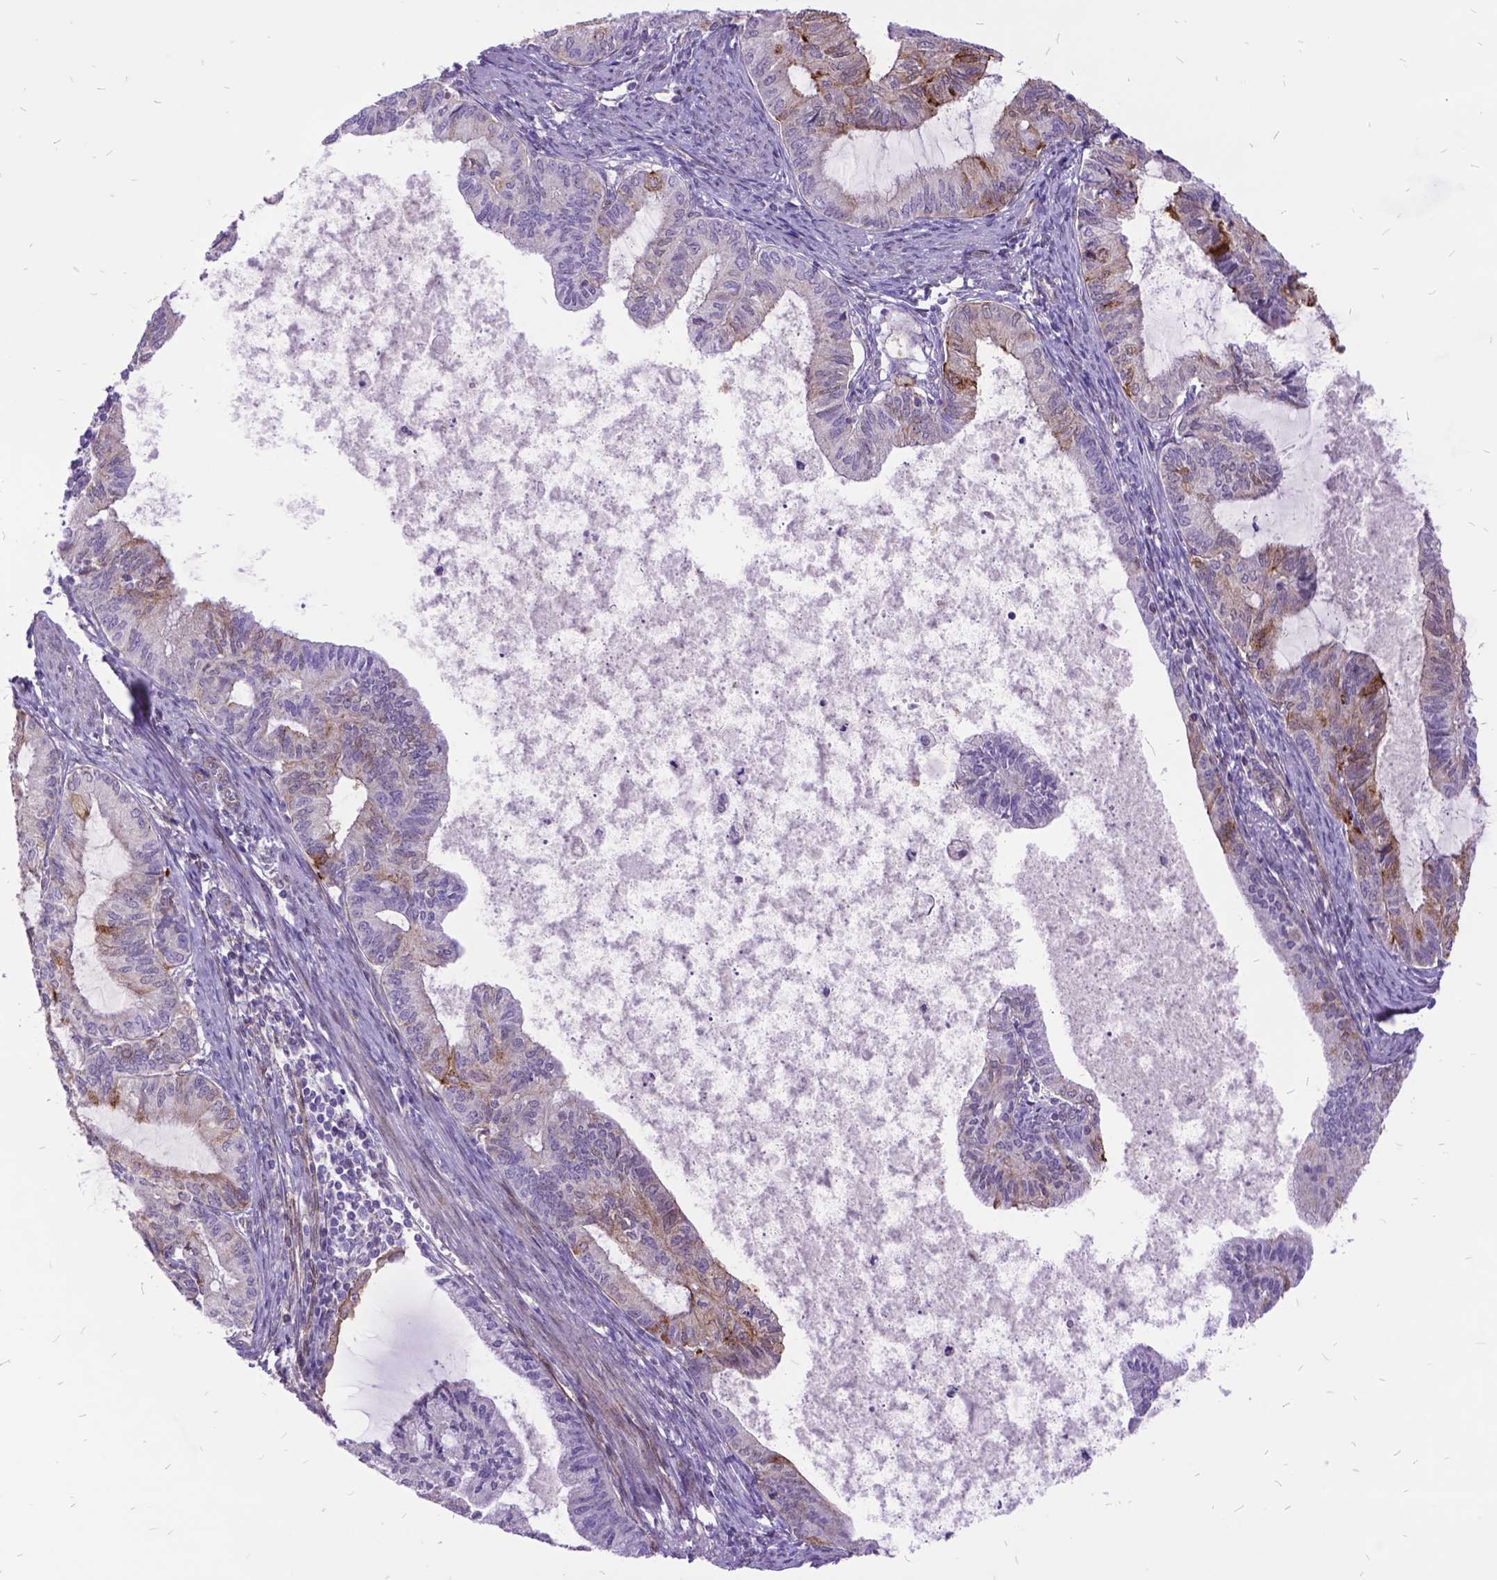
{"staining": {"intensity": "weak", "quantity": "<25%", "location": "cytoplasmic/membranous"}, "tissue": "endometrial cancer", "cell_type": "Tumor cells", "image_type": "cancer", "snomed": [{"axis": "morphology", "description": "Adenocarcinoma, NOS"}, {"axis": "topography", "description": "Endometrium"}], "caption": "An immunohistochemistry histopathology image of endometrial cancer is shown. There is no staining in tumor cells of endometrial cancer.", "gene": "GRB7", "patient": {"sex": "female", "age": 86}}